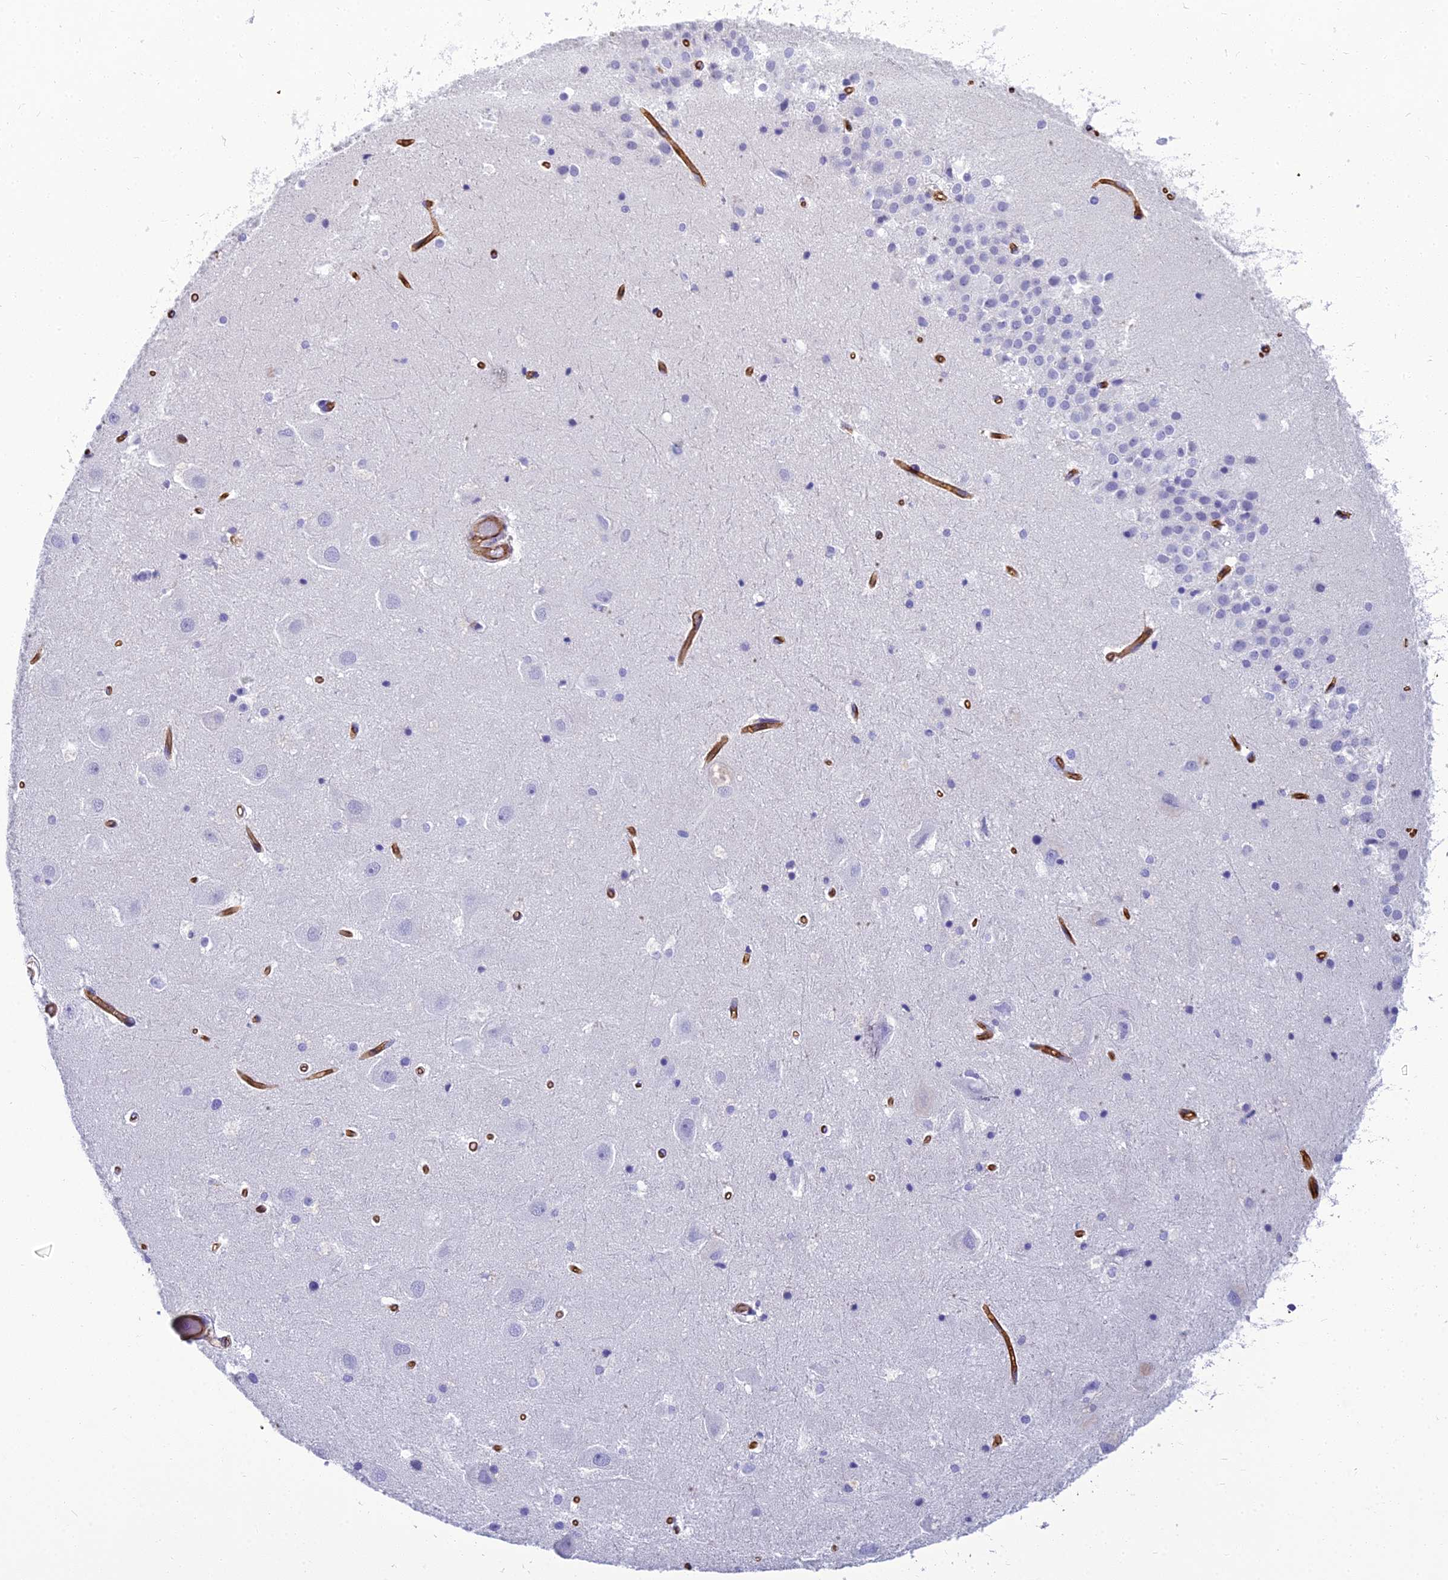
{"staining": {"intensity": "negative", "quantity": "none", "location": "none"}, "tissue": "hippocampus", "cell_type": "Glial cells", "image_type": "normal", "snomed": [{"axis": "morphology", "description": "Normal tissue, NOS"}, {"axis": "topography", "description": "Hippocampus"}], "caption": "Immunohistochemical staining of normal human hippocampus displays no significant positivity in glial cells.", "gene": "NINJ1", "patient": {"sex": "female", "age": 52}}